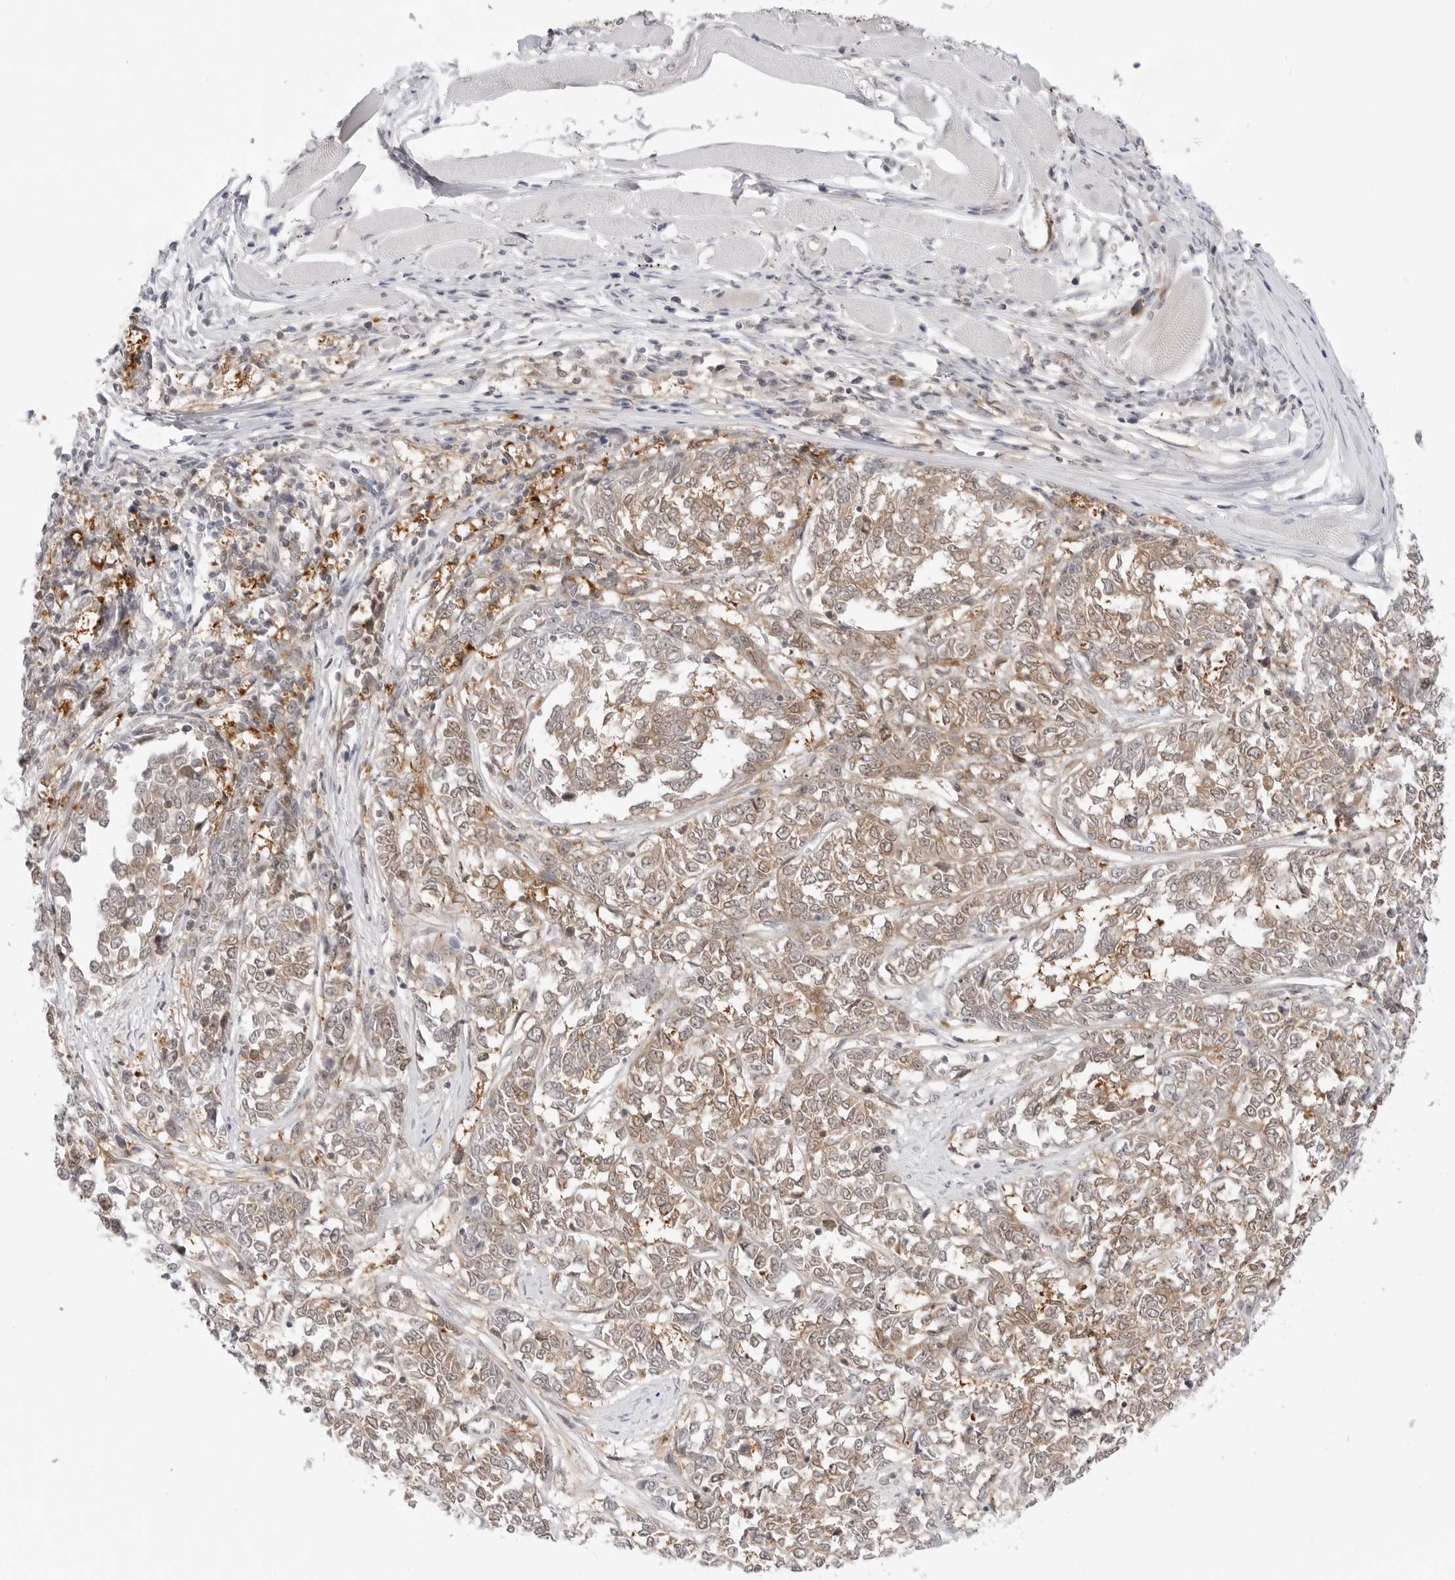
{"staining": {"intensity": "weak", "quantity": ">75%", "location": "cytoplasmic/membranous"}, "tissue": "melanoma", "cell_type": "Tumor cells", "image_type": "cancer", "snomed": [{"axis": "morphology", "description": "Malignant melanoma, NOS"}, {"axis": "topography", "description": "Skin"}], "caption": "A brown stain highlights weak cytoplasmic/membranous expression of a protein in human melanoma tumor cells.", "gene": "NUDC", "patient": {"sex": "female", "age": 72}}